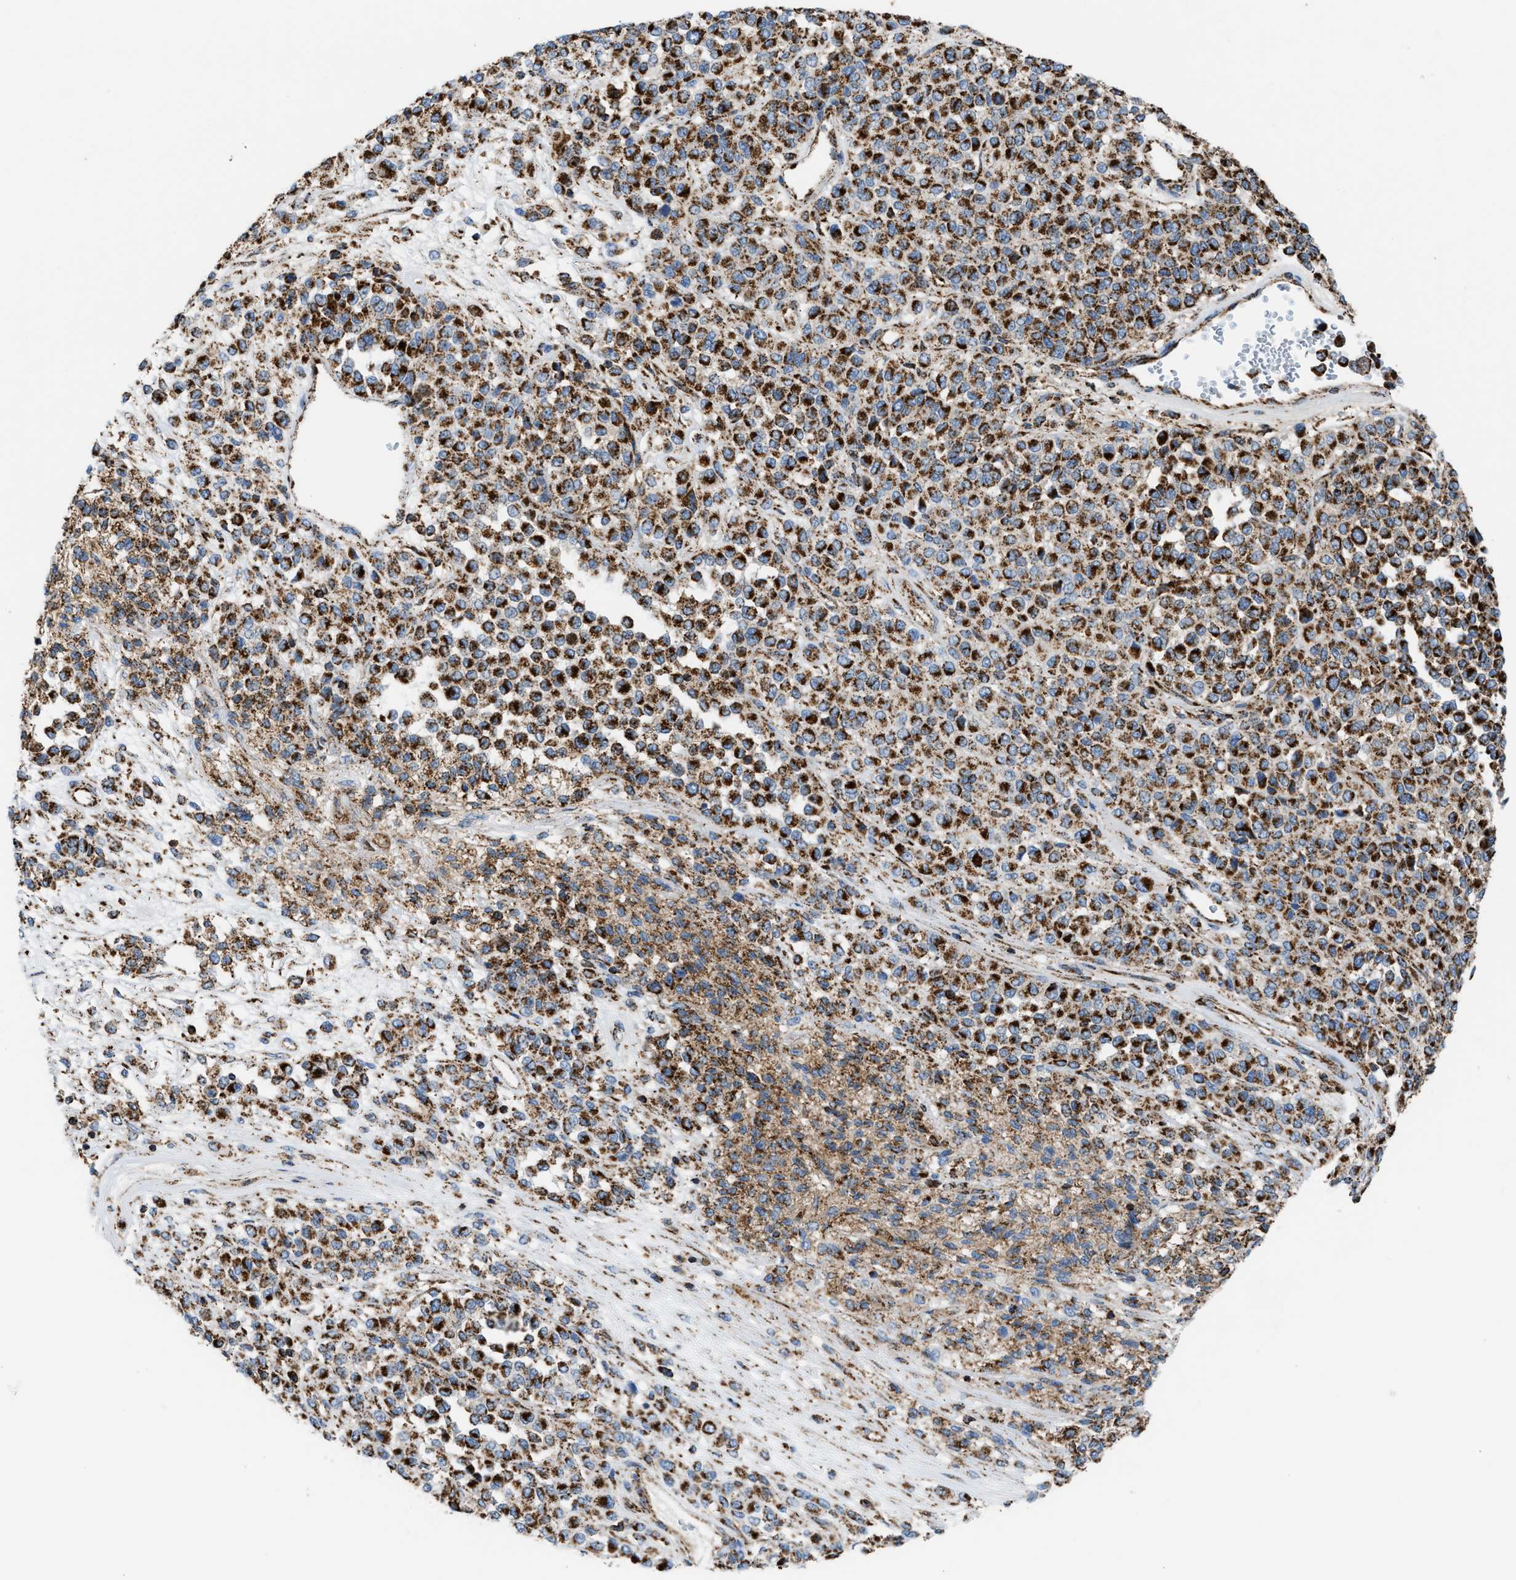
{"staining": {"intensity": "strong", "quantity": ">75%", "location": "cytoplasmic/membranous"}, "tissue": "melanoma", "cell_type": "Tumor cells", "image_type": "cancer", "snomed": [{"axis": "morphology", "description": "Malignant melanoma, Metastatic site"}, {"axis": "topography", "description": "Pancreas"}], "caption": "The histopathology image displays a brown stain indicating the presence of a protein in the cytoplasmic/membranous of tumor cells in malignant melanoma (metastatic site).", "gene": "ECHS1", "patient": {"sex": "female", "age": 30}}